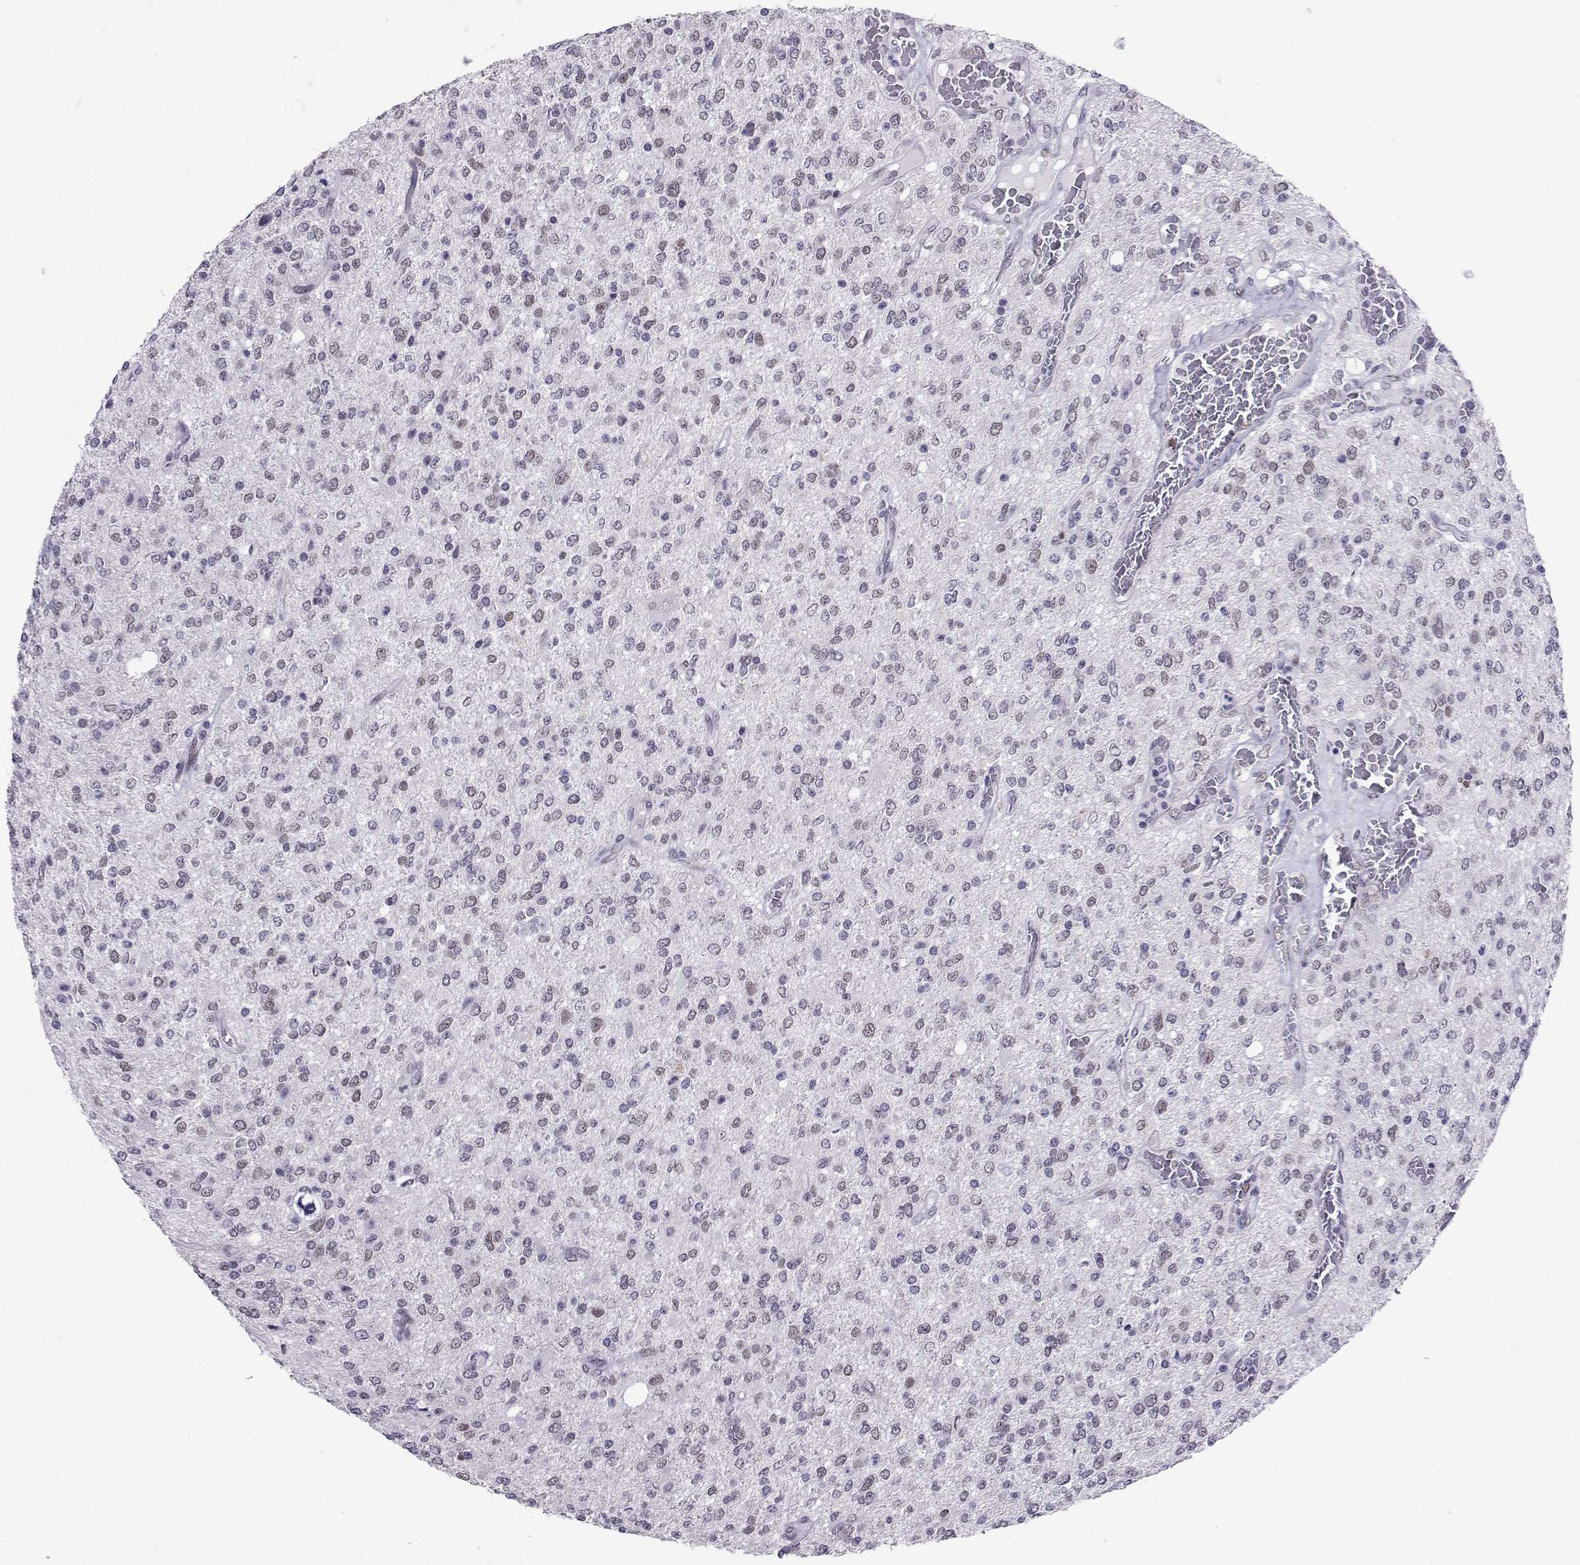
{"staining": {"intensity": "negative", "quantity": "none", "location": "none"}, "tissue": "glioma", "cell_type": "Tumor cells", "image_type": "cancer", "snomed": [{"axis": "morphology", "description": "Glioma, malignant, Low grade"}, {"axis": "topography", "description": "Brain"}], "caption": "This is an IHC photomicrograph of human malignant glioma (low-grade). There is no staining in tumor cells.", "gene": "LORICRIN", "patient": {"sex": "male", "age": 67}}